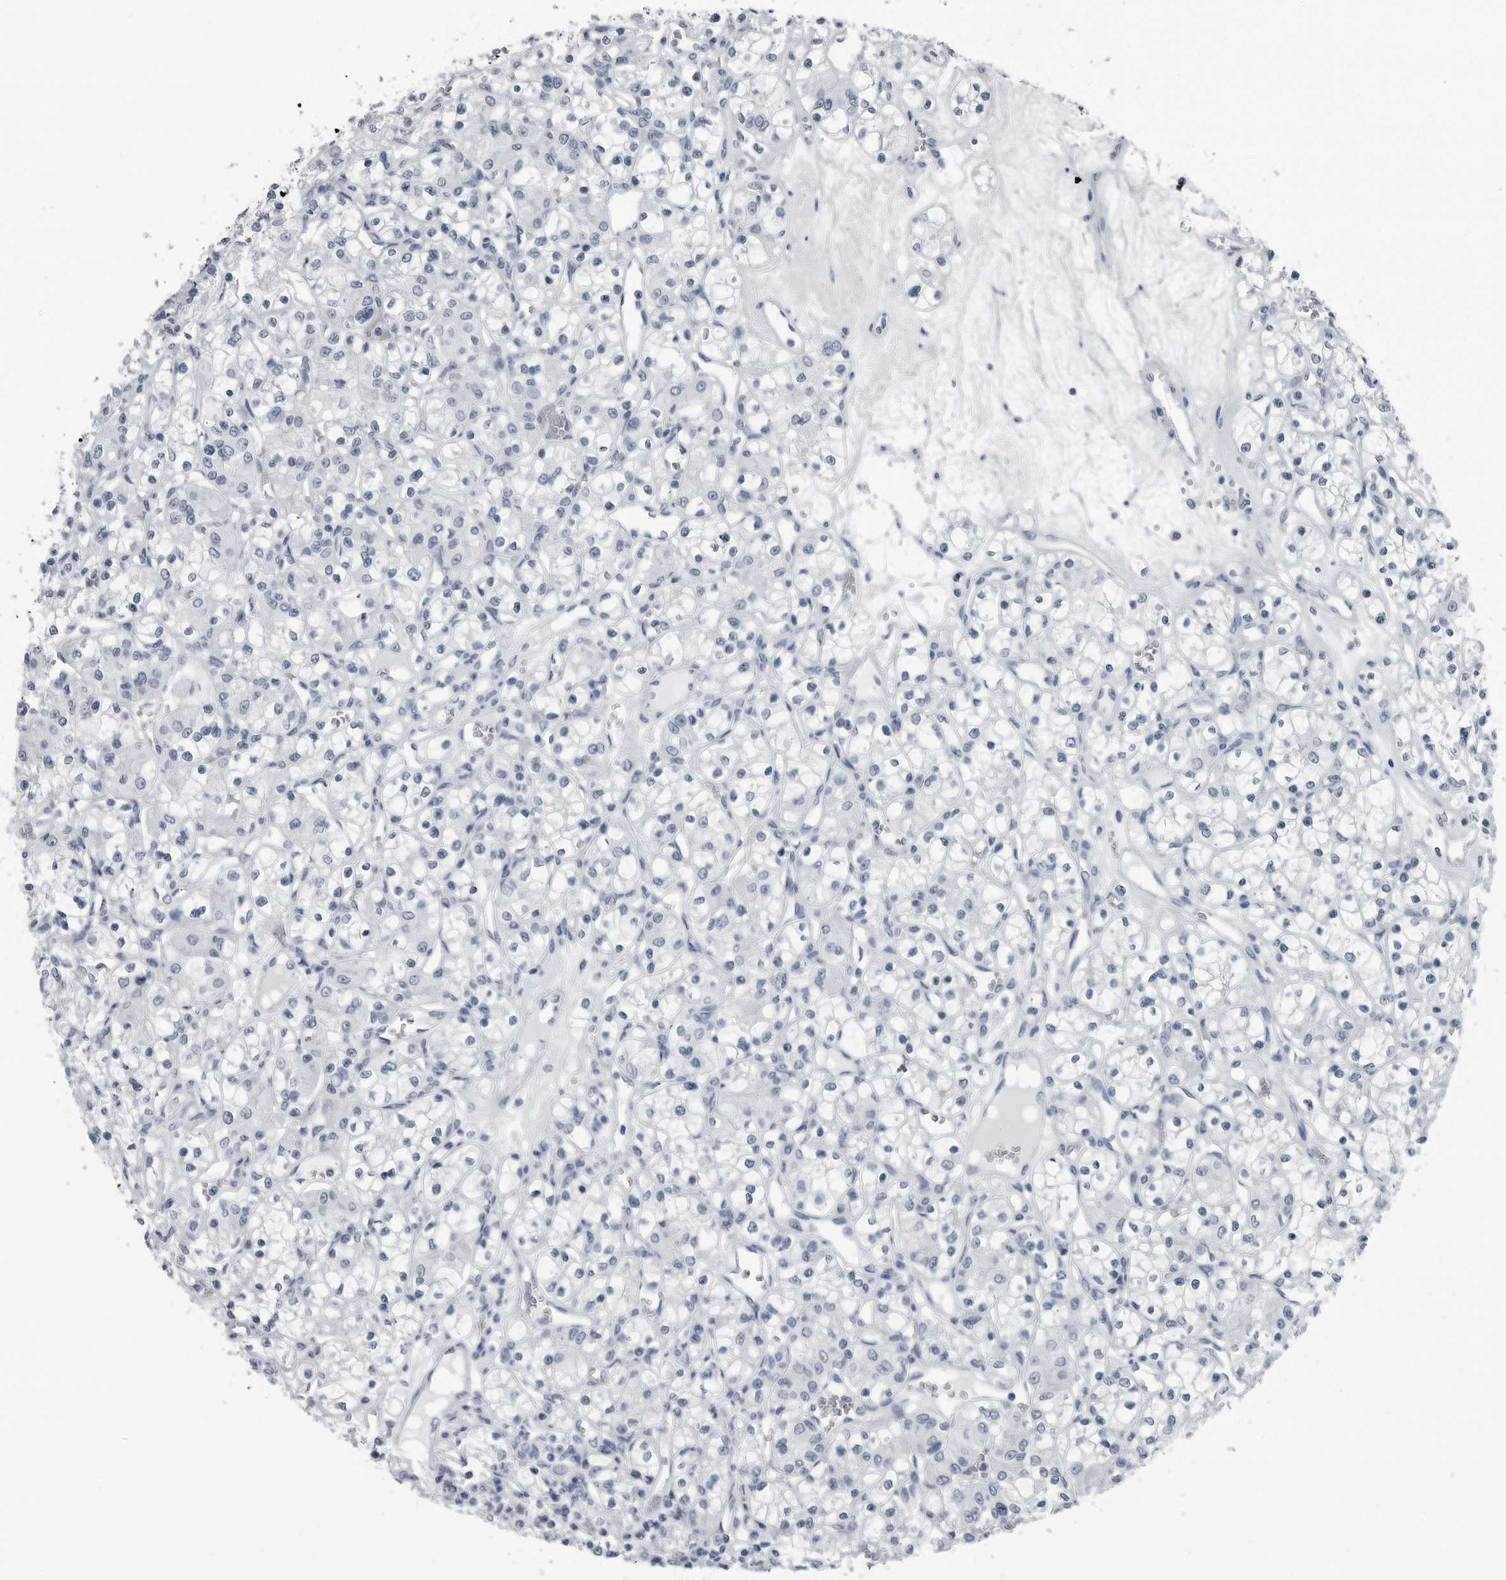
{"staining": {"intensity": "negative", "quantity": "none", "location": "none"}, "tissue": "renal cancer", "cell_type": "Tumor cells", "image_type": "cancer", "snomed": [{"axis": "morphology", "description": "Adenocarcinoma, NOS"}, {"axis": "topography", "description": "Kidney"}], "caption": "Immunohistochemical staining of renal cancer (adenocarcinoma) displays no significant expression in tumor cells.", "gene": "PRSS1", "patient": {"sex": "female", "age": 59}}